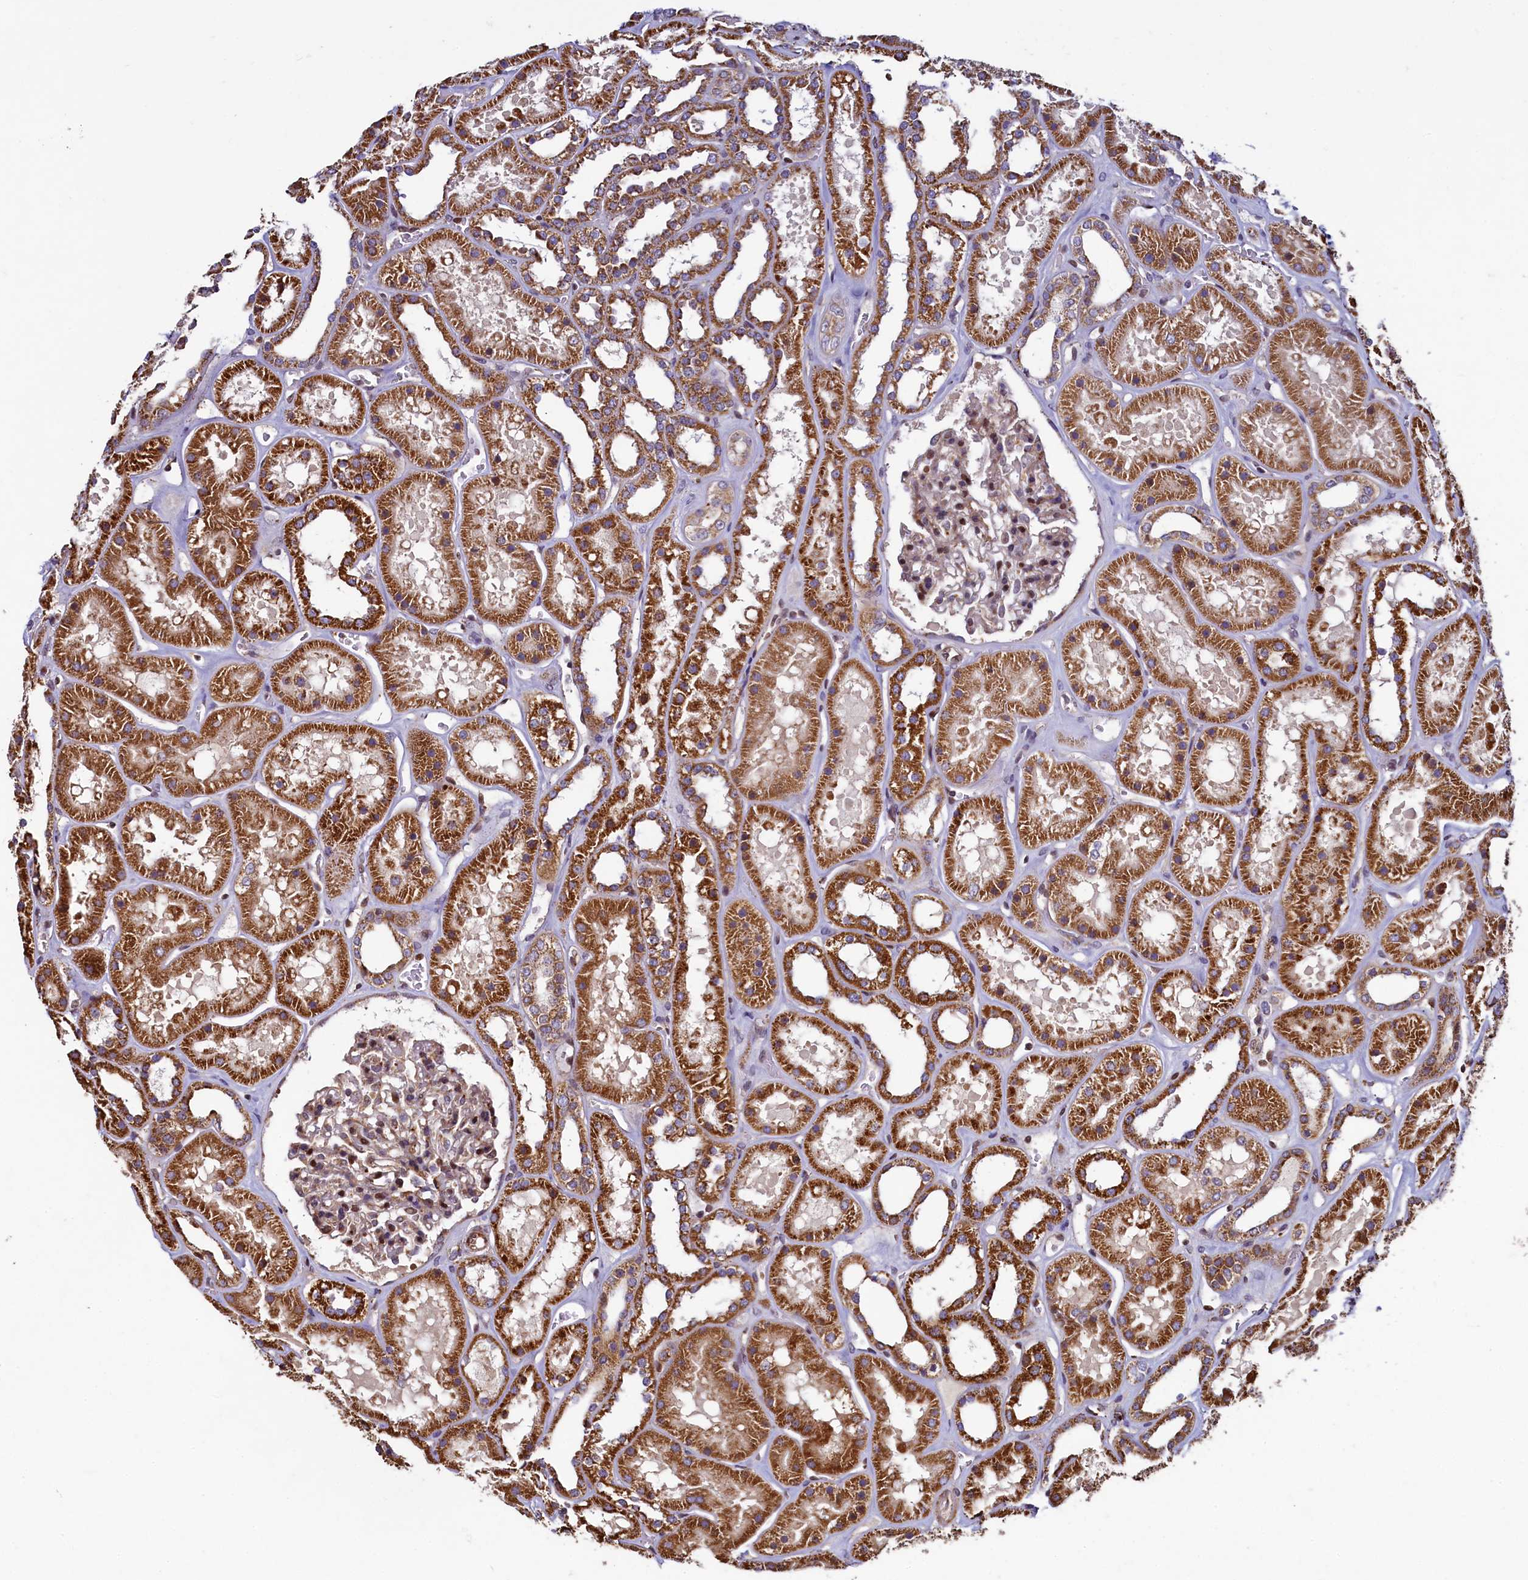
{"staining": {"intensity": "moderate", "quantity": "25%-75%", "location": "cytoplasmic/membranous"}, "tissue": "kidney", "cell_type": "Cells in glomeruli", "image_type": "normal", "snomed": [{"axis": "morphology", "description": "Normal tissue, NOS"}, {"axis": "topography", "description": "Kidney"}], "caption": "Protein expression analysis of normal kidney exhibits moderate cytoplasmic/membranous staining in about 25%-75% of cells in glomeruli.", "gene": "ZNF577", "patient": {"sex": "female", "age": 41}}